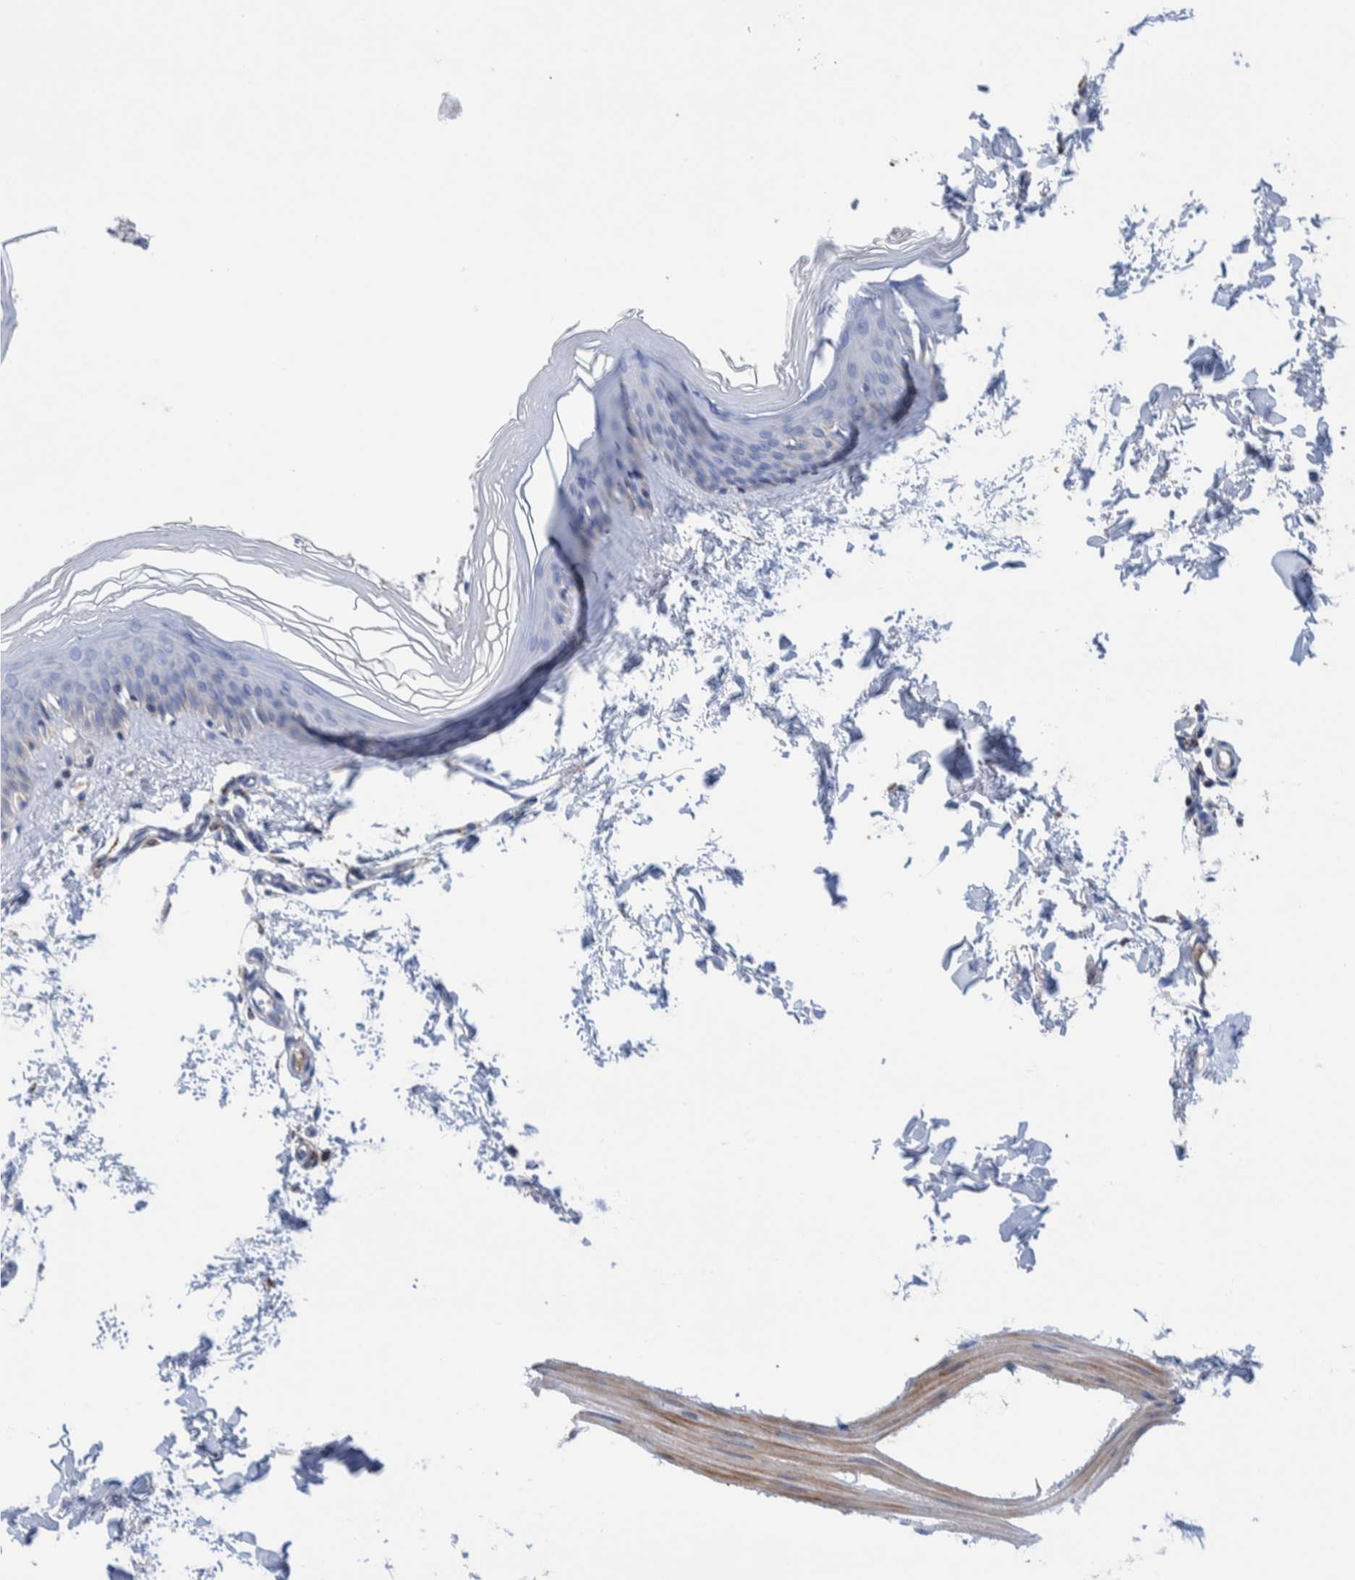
{"staining": {"intensity": "negative", "quantity": "none", "location": "none"}, "tissue": "skin", "cell_type": "Fibroblasts", "image_type": "normal", "snomed": [{"axis": "morphology", "description": "Normal tissue, NOS"}, {"axis": "topography", "description": "Skin"}], "caption": "Benign skin was stained to show a protein in brown. There is no significant staining in fibroblasts. (Stains: DAB (3,3'-diaminobenzidine) immunohistochemistry (IHC) with hematoxylin counter stain, Microscopy: brightfield microscopy at high magnification).", "gene": "DECR1", "patient": {"sex": "female", "age": 27}}